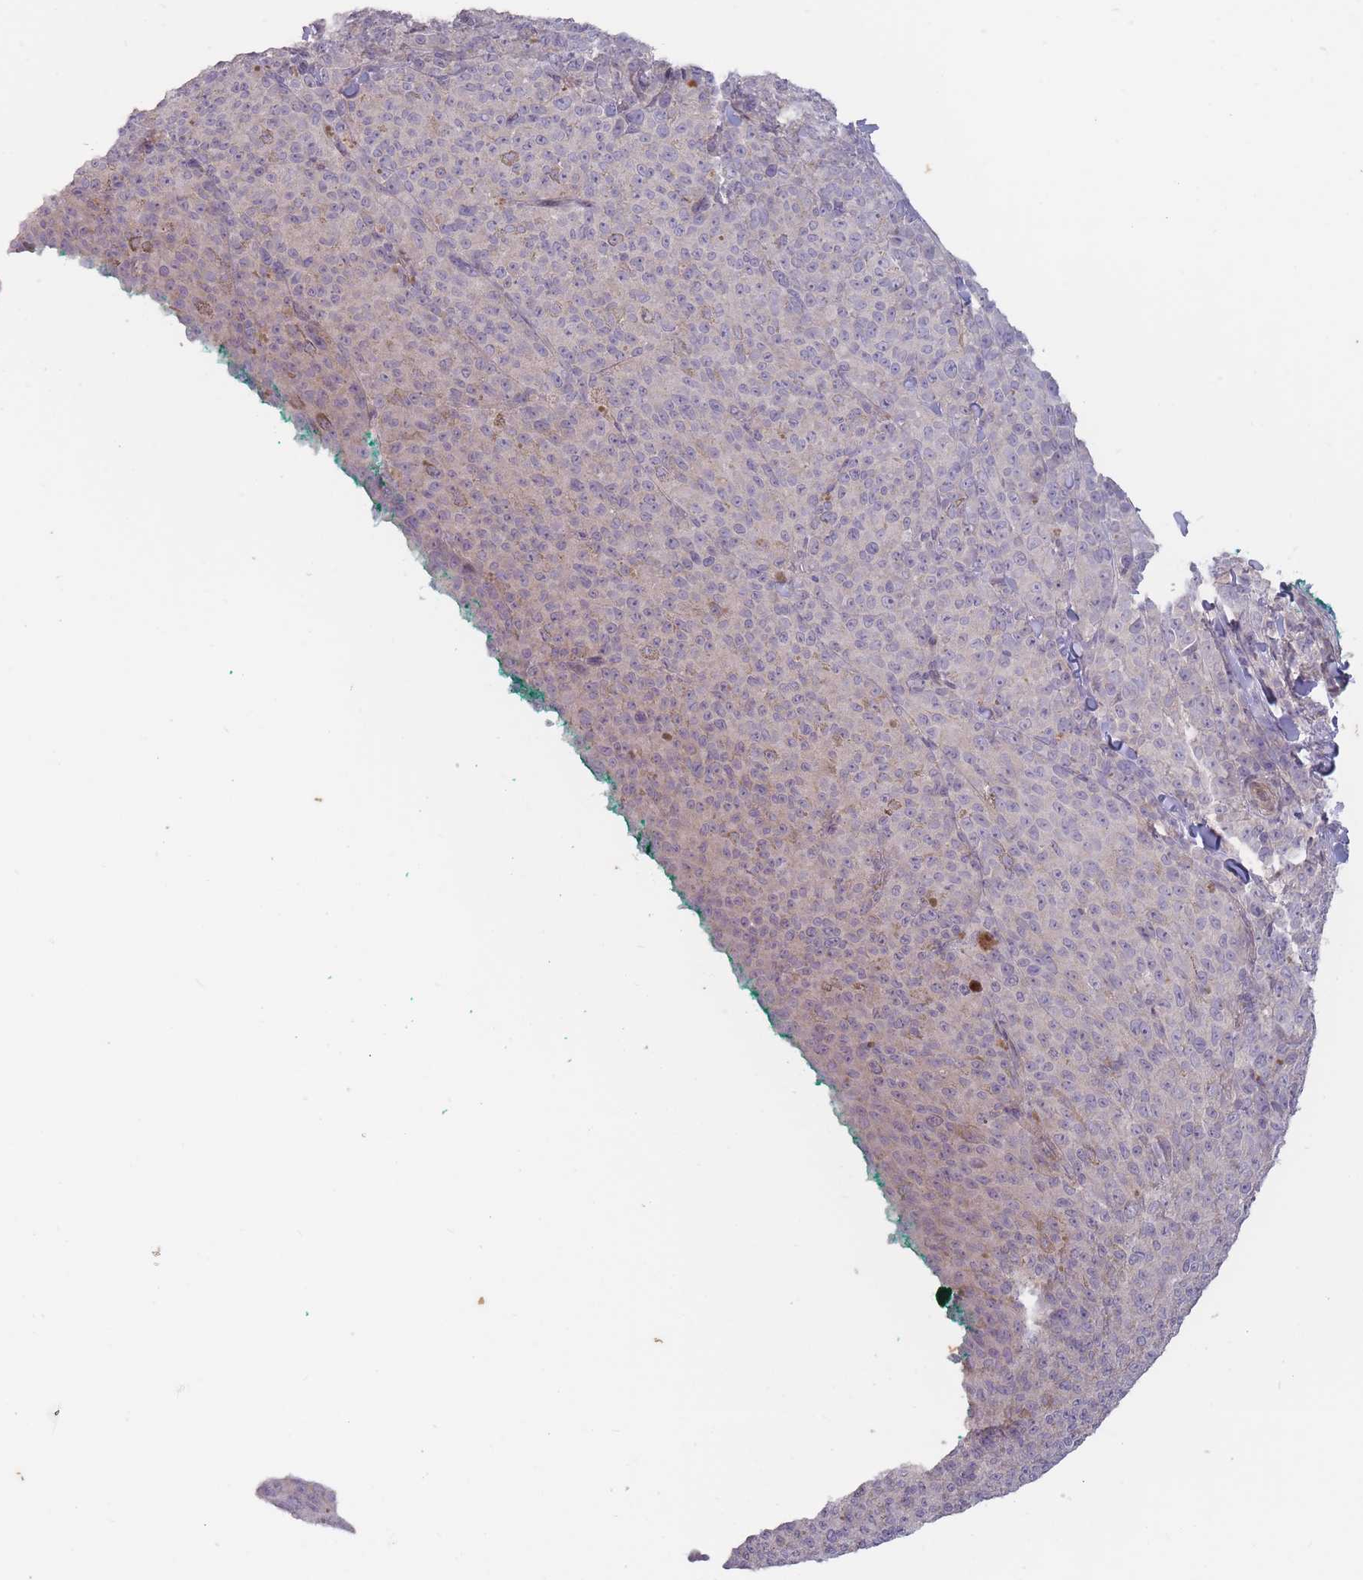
{"staining": {"intensity": "negative", "quantity": "none", "location": "none"}, "tissue": "melanoma", "cell_type": "Tumor cells", "image_type": "cancer", "snomed": [{"axis": "morphology", "description": "Malignant melanoma, NOS"}, {"axis": "topography", "description": "Skin"}], "caption": "IHC photomicrograph of human malignant melanoma stained for a protein (brown), which displays no expression in tumor cells. (Stains: DAB (3,3'-diaminobenzidine) IHC with hematoxylin counter stain, Microscopy: brightfield microscopy at high magnification).", "gene": "TET3", "patient": {"sex": "female", "age": 52}}